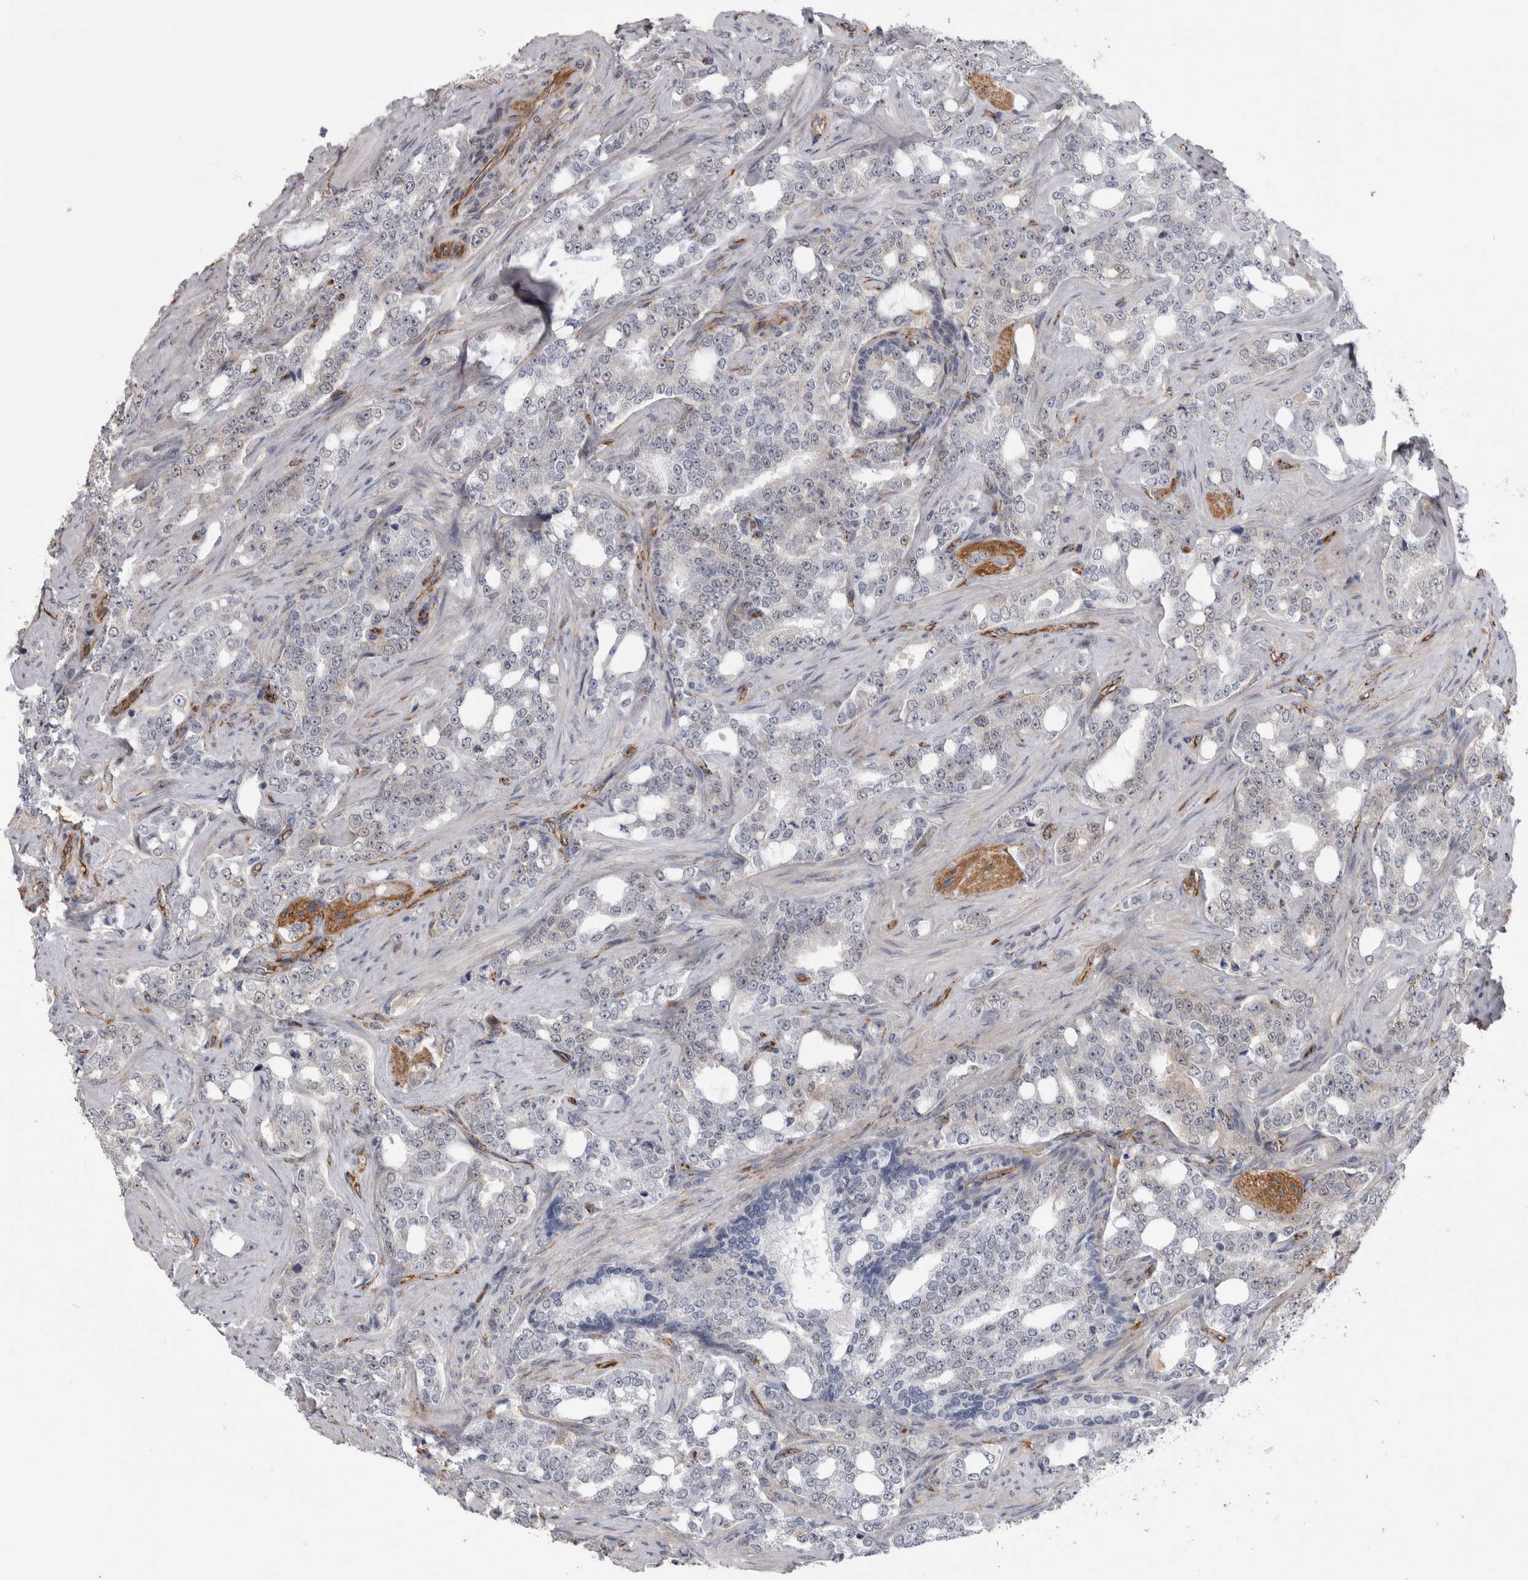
{"staining": {"intensity": "negative", "quantity": "none", "location": "none"}, "tissue": "prostate cancer", "cell_type": "Tumor cells", "image_type": "cancer", "snomed": [{"axis": "morphology", "description": "Adenocarcinoma, High grade"}, {"axis": "topography", "description": "Prostate"}], "caption": "DAB (3,3'-diaminobenzidine) immunohistochemical staining of prostate high-grade adenocarcinoma displays no significant staining in tumor cells.", "gene": "ACOT7", "patient": {"sex": "male", "age": 64}}